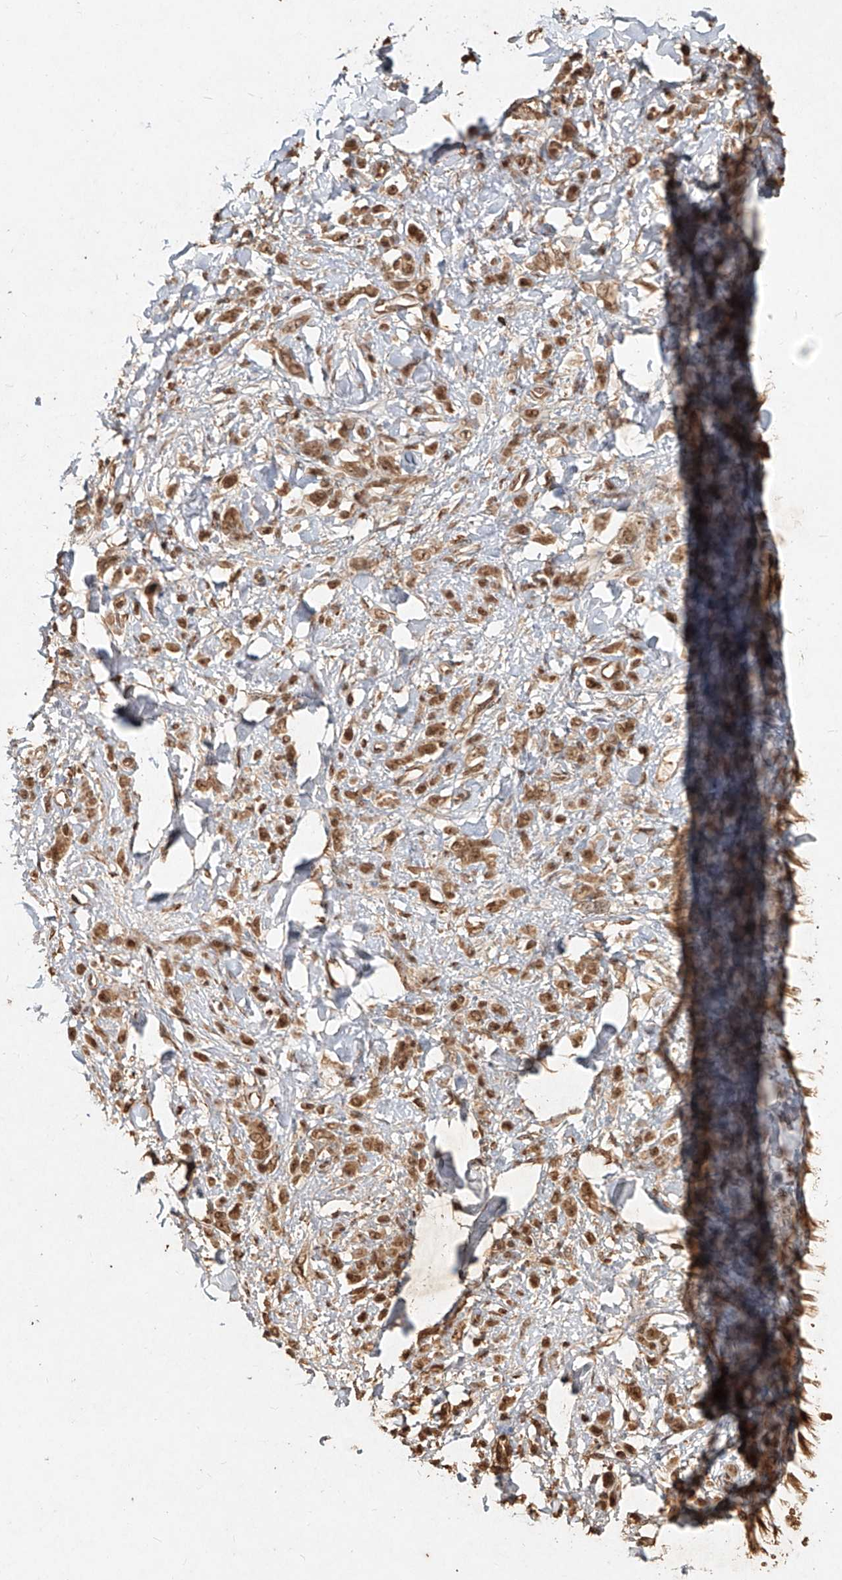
{"staining": {"intensity": "moderate", "quantity": ">75%", "location": "cytoplasmic/membranous,nuclear"}, "tissue": "stomach cancer", "cell_type": "Tumor cells", "image_type": "cancer", "snomed": [{"axis": "morphology", "description": "Normal tissue, NOS"}, {"axis": "morphology", "description": "Adenocarcinoma, NOS"}, {"axis": "topography", "description": "Stomach"}], "caption": "Stomach cancer tissue reveals moderate cytoplasmic/membranous and nuclear expression in approximately >75% of tumor cells, visualized by immunohistochemistry.", "gene": "UBE2K", "patient": {"sex": "male", "age": 82}}